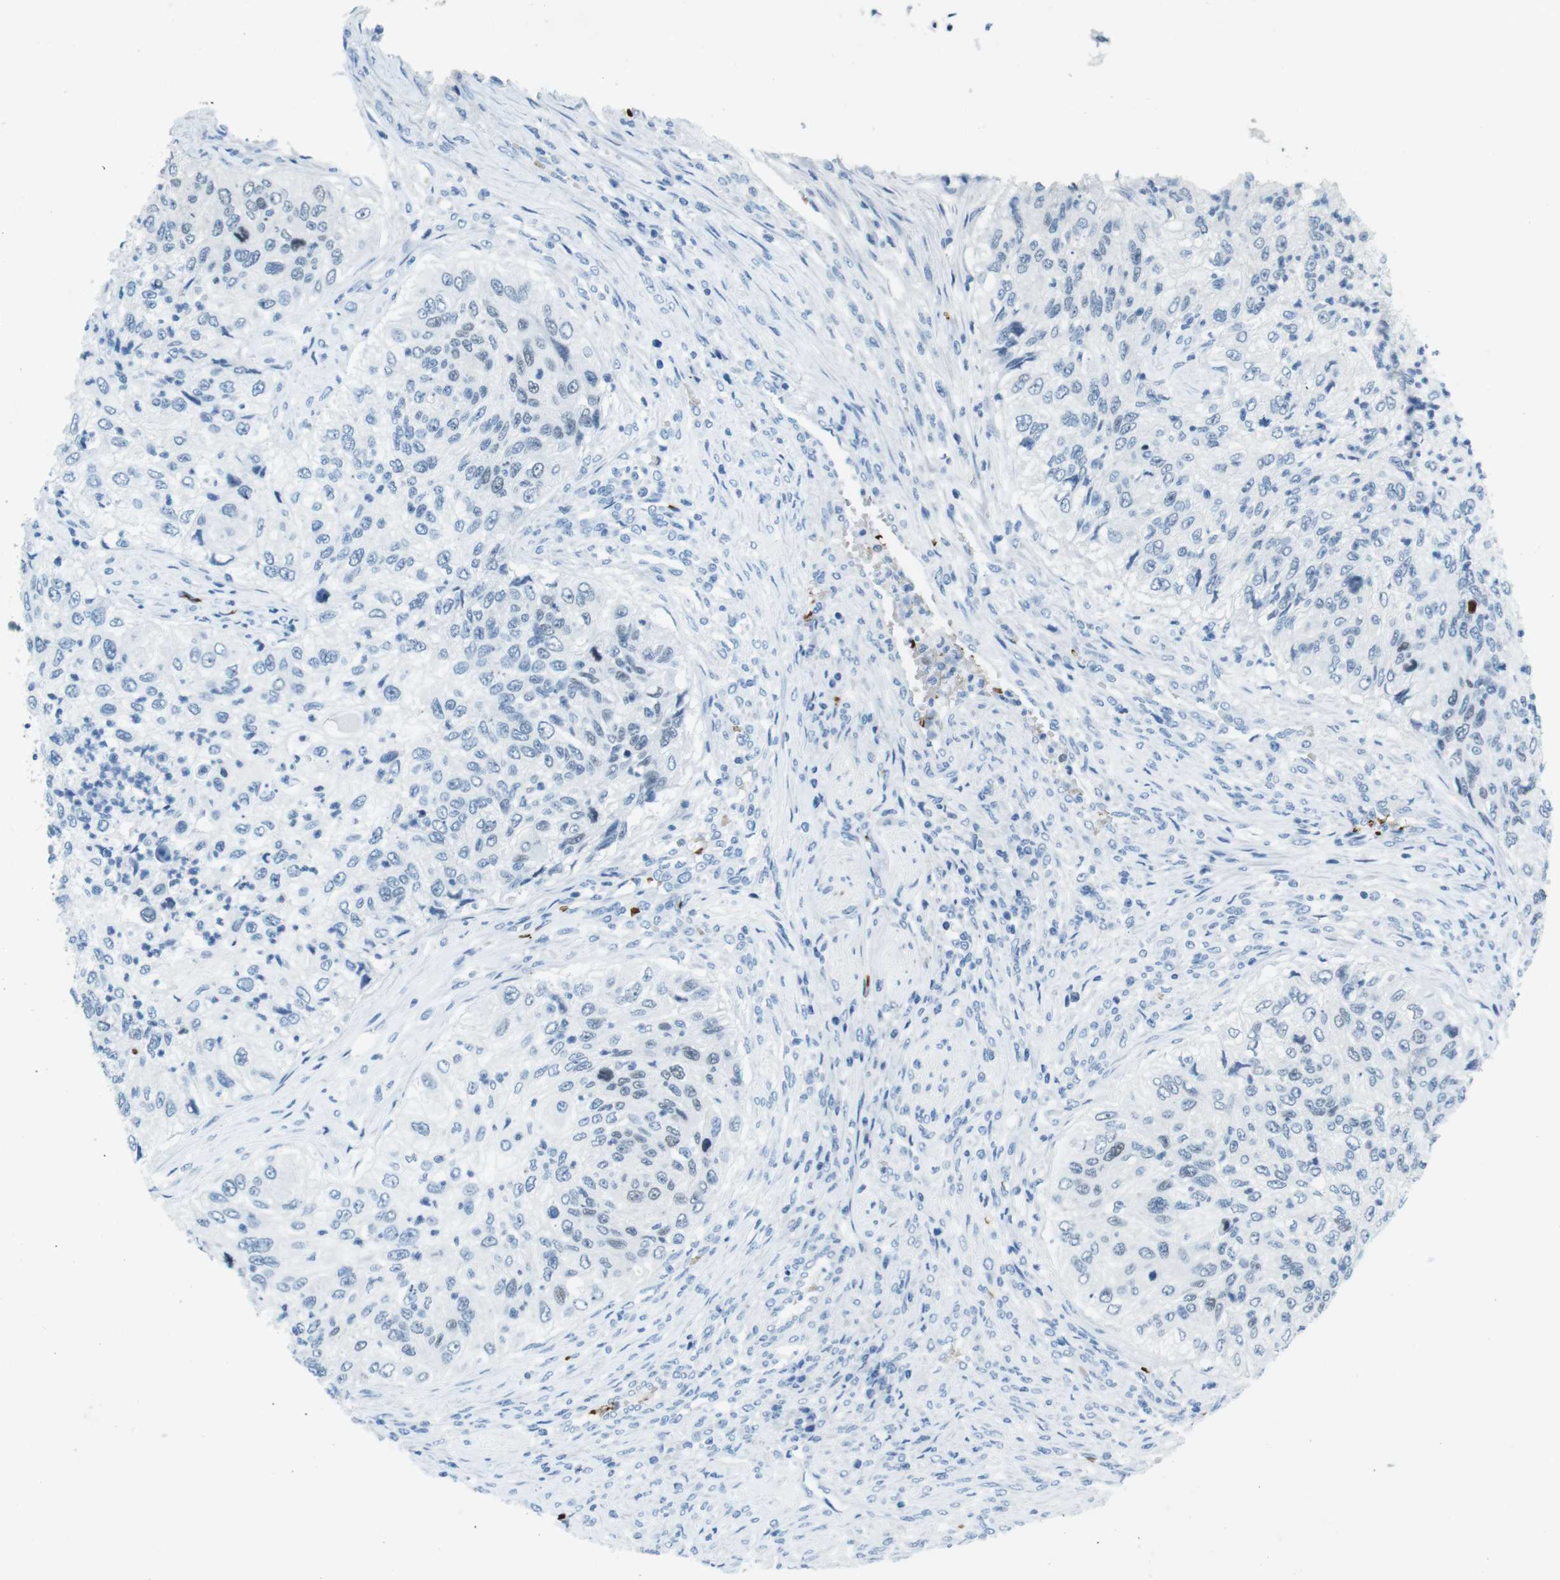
{"staining": {"intensity": "weak", "quantity": "<25%", "location": "nuclear"}, "tissue": "urothelial cancer", "cell_type": "Tumor cells", "image_type": "cancer", "snomed": [{"axis": "morphology", "description": "Urothelial carcinoma, High grade"}, {"axis": "topography", "description": "Urinary bladder"}], "caption": "Immunohistochemical staining of high-grade urothelial carcinoma displays no significant expression in tumor cells.", "gene": "TFAP2C", "patient": {"sex": "female", "age": 60}}